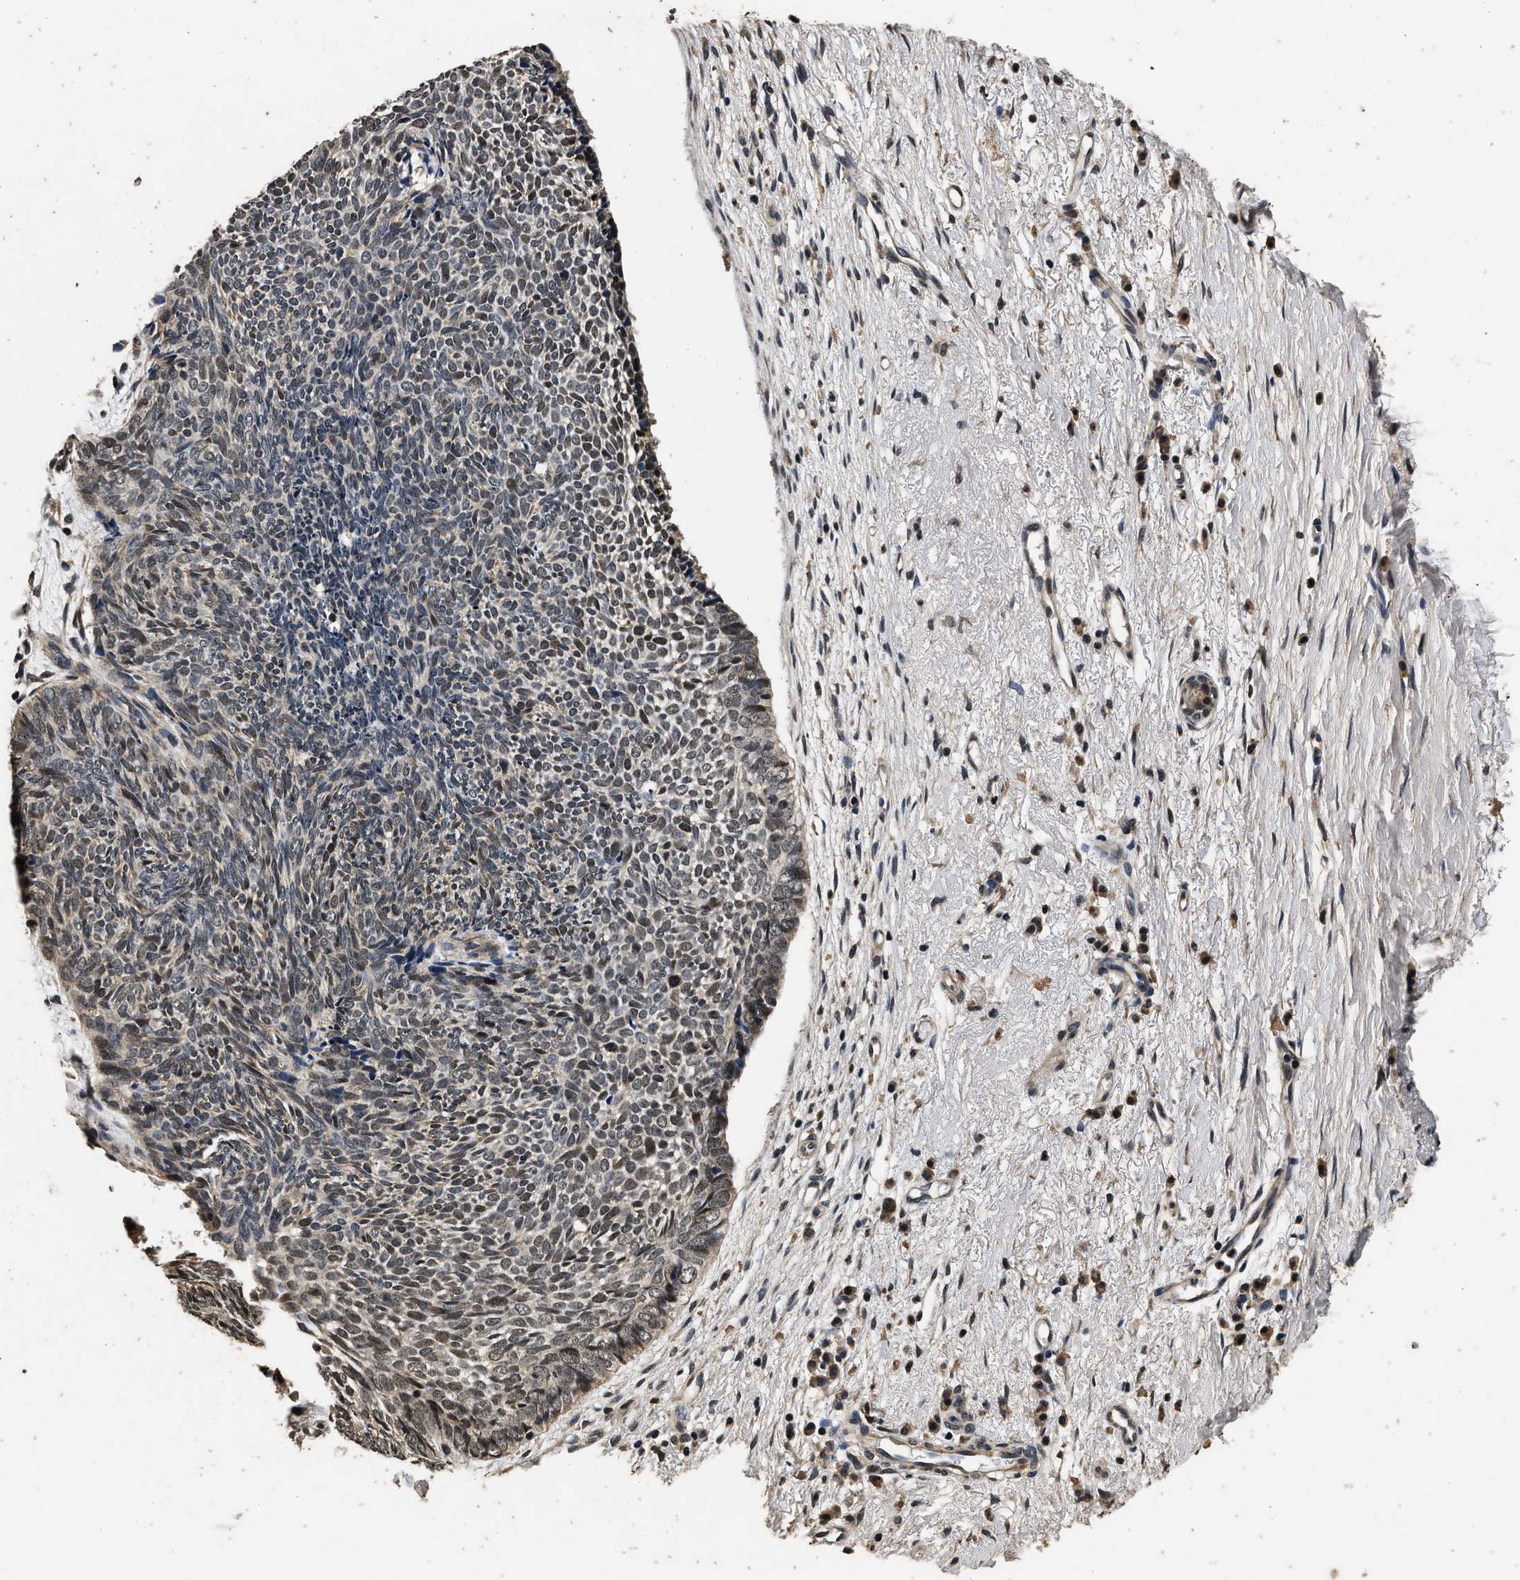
{"staining": {"intensity": "weak", "quantity": "25%-75%", "location": "nuclear"}, "tissue": "skin cancer", "cell_type": "Tumor cells", "image_type": "cancer", "snomed": [{"axis": "morphology", "description": "Basal cell carcinoma"}, {"axis": "topography", "description": "Skin"}], "caption": "High-power microscopy captured an immunohistochemistry photomicrograph of skin cancer, revealing weak nuclear expression in approximately 25%-75% of tumor cells.", "gene": "CSTF1", "patient": {"sex": "female", "age": 84}}